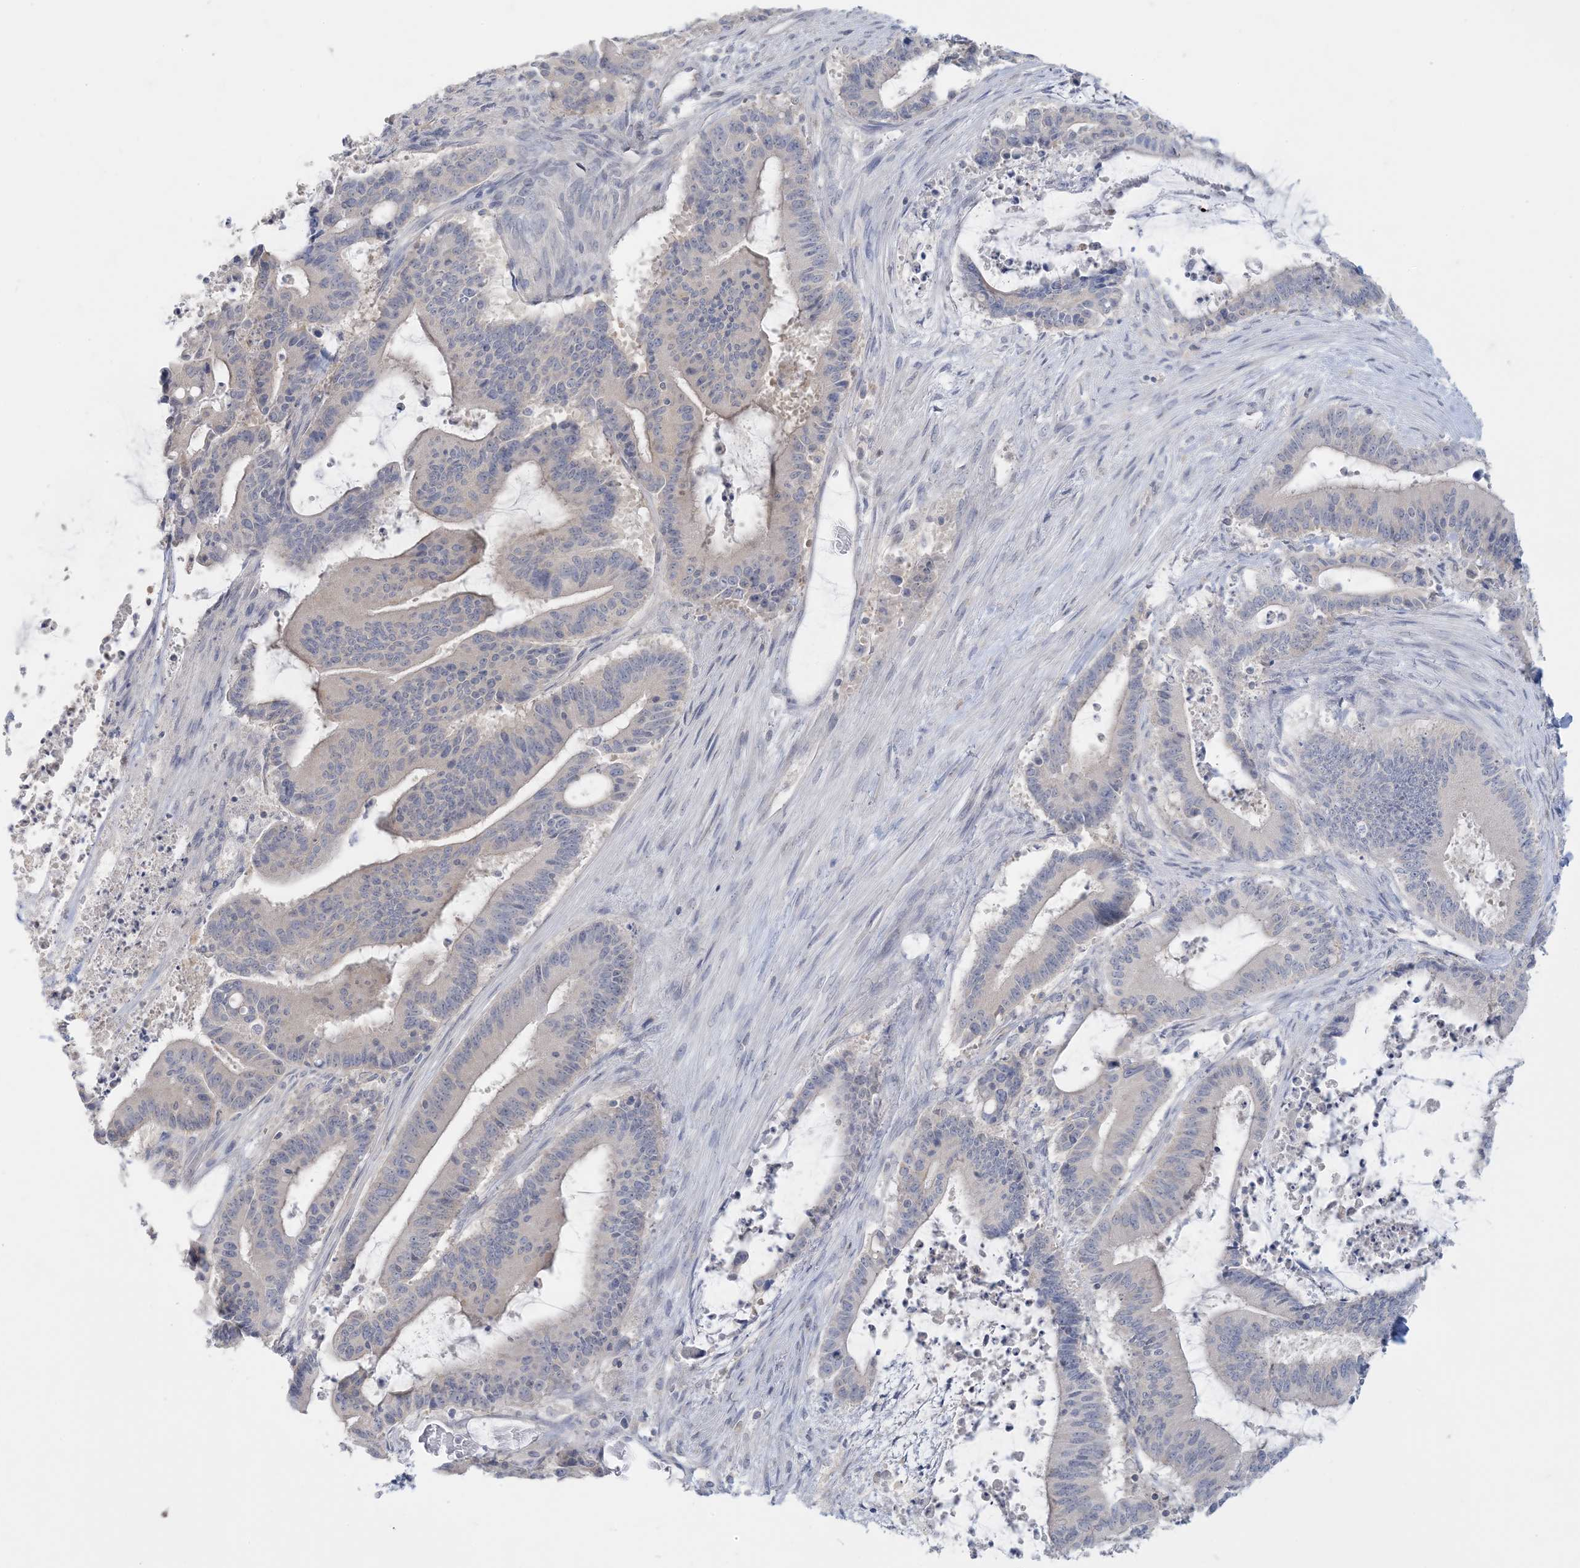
{"staining": {"intensity": "negative", "quantity": "none", "location": "none"}, "tissue": "liver cancer", "cell_type": "Tumor cells", "image_type": "cancer", "snomed": [{"axis": "morphology", "description": "Normal tissue, NOS"}, {"axis": "morphology", "description": "Cholangiocarcinoma"}, {"axis": "topography", "description": "Liver"}, {"axis": "topography", "description": "Peripheral nerve tissue"}], "caption": "Tumor cells show no significant protein staining in liver cancer.", "gene": "KIF3A", "patient": {"sex": "female", "age": 73}}